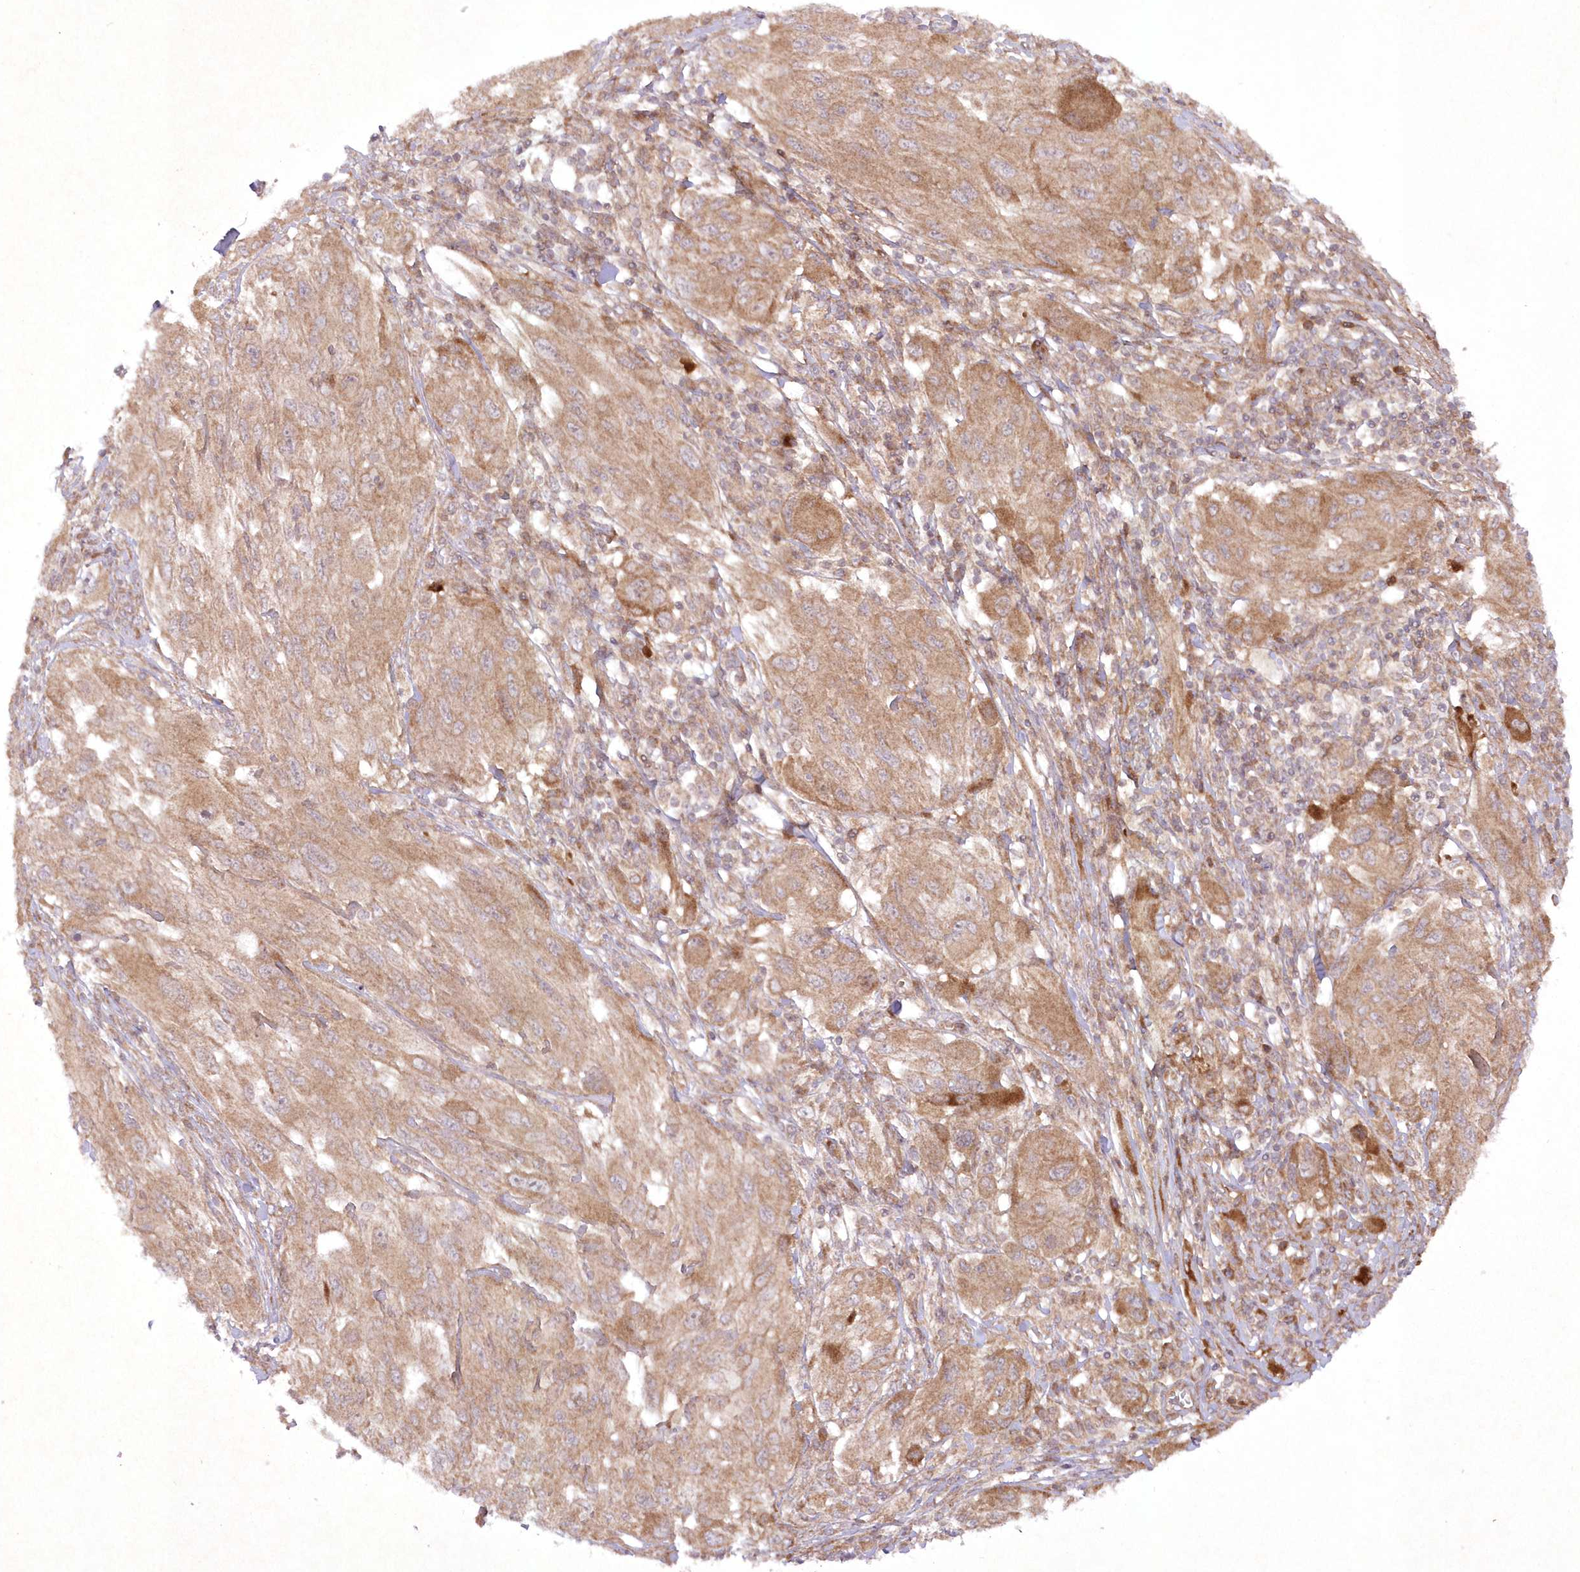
{"staining": {"intensity": "moderate", "quantity": "25%-75%", "location": "cytoplasmic/membranous"}, "tissue": "melanoma", "cell_type": "Tumor cells", "image_type": "cancer", "snomed": [{"axis": "morphology", "description": "Malignant melanoma, NOS"}, {"axis": "topography", "description": "Skin"}], "caption": "Protein analysis of malignant melanoma tissue exhibits moderate cytoplasmic/membranous expression in about 25%-75% of tumor cells. (Brightfield microscopy of DAB IHC at high magnification).", "gene": "APOM", "patient": {"sex": "female", "age": 91}}